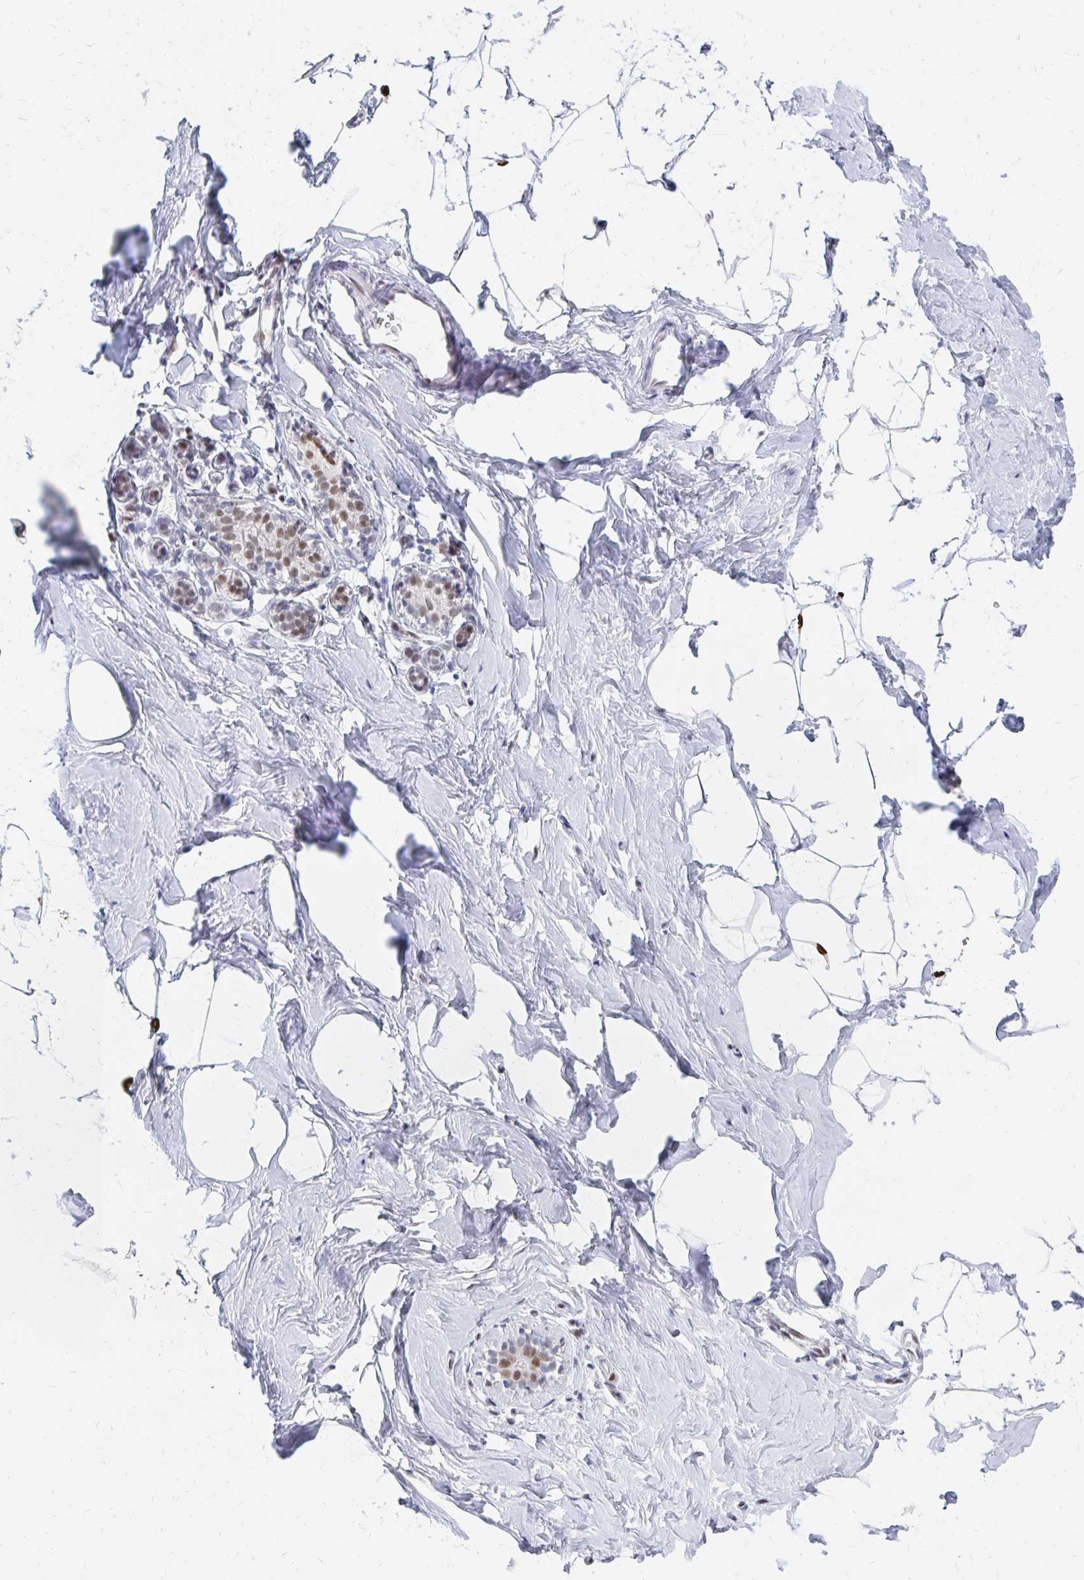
{"staining": {"intensity": "negative", "quantity": "none", "location": "none"}, "tissue": "breast", "cell_type": "Adipocytes", "image_type": "normal", "snomed": [{"axis": "morphology", "description": "Normal tissue, NOS"}, {"axis": "topography", "description": "Breast"}], "caption": "Immunohistochemical staining of unremarkable breast demonstrates no significant positivity in adipocytes.", "gene": "PLK3", "patient": {"sex": "female", "age": 32}}